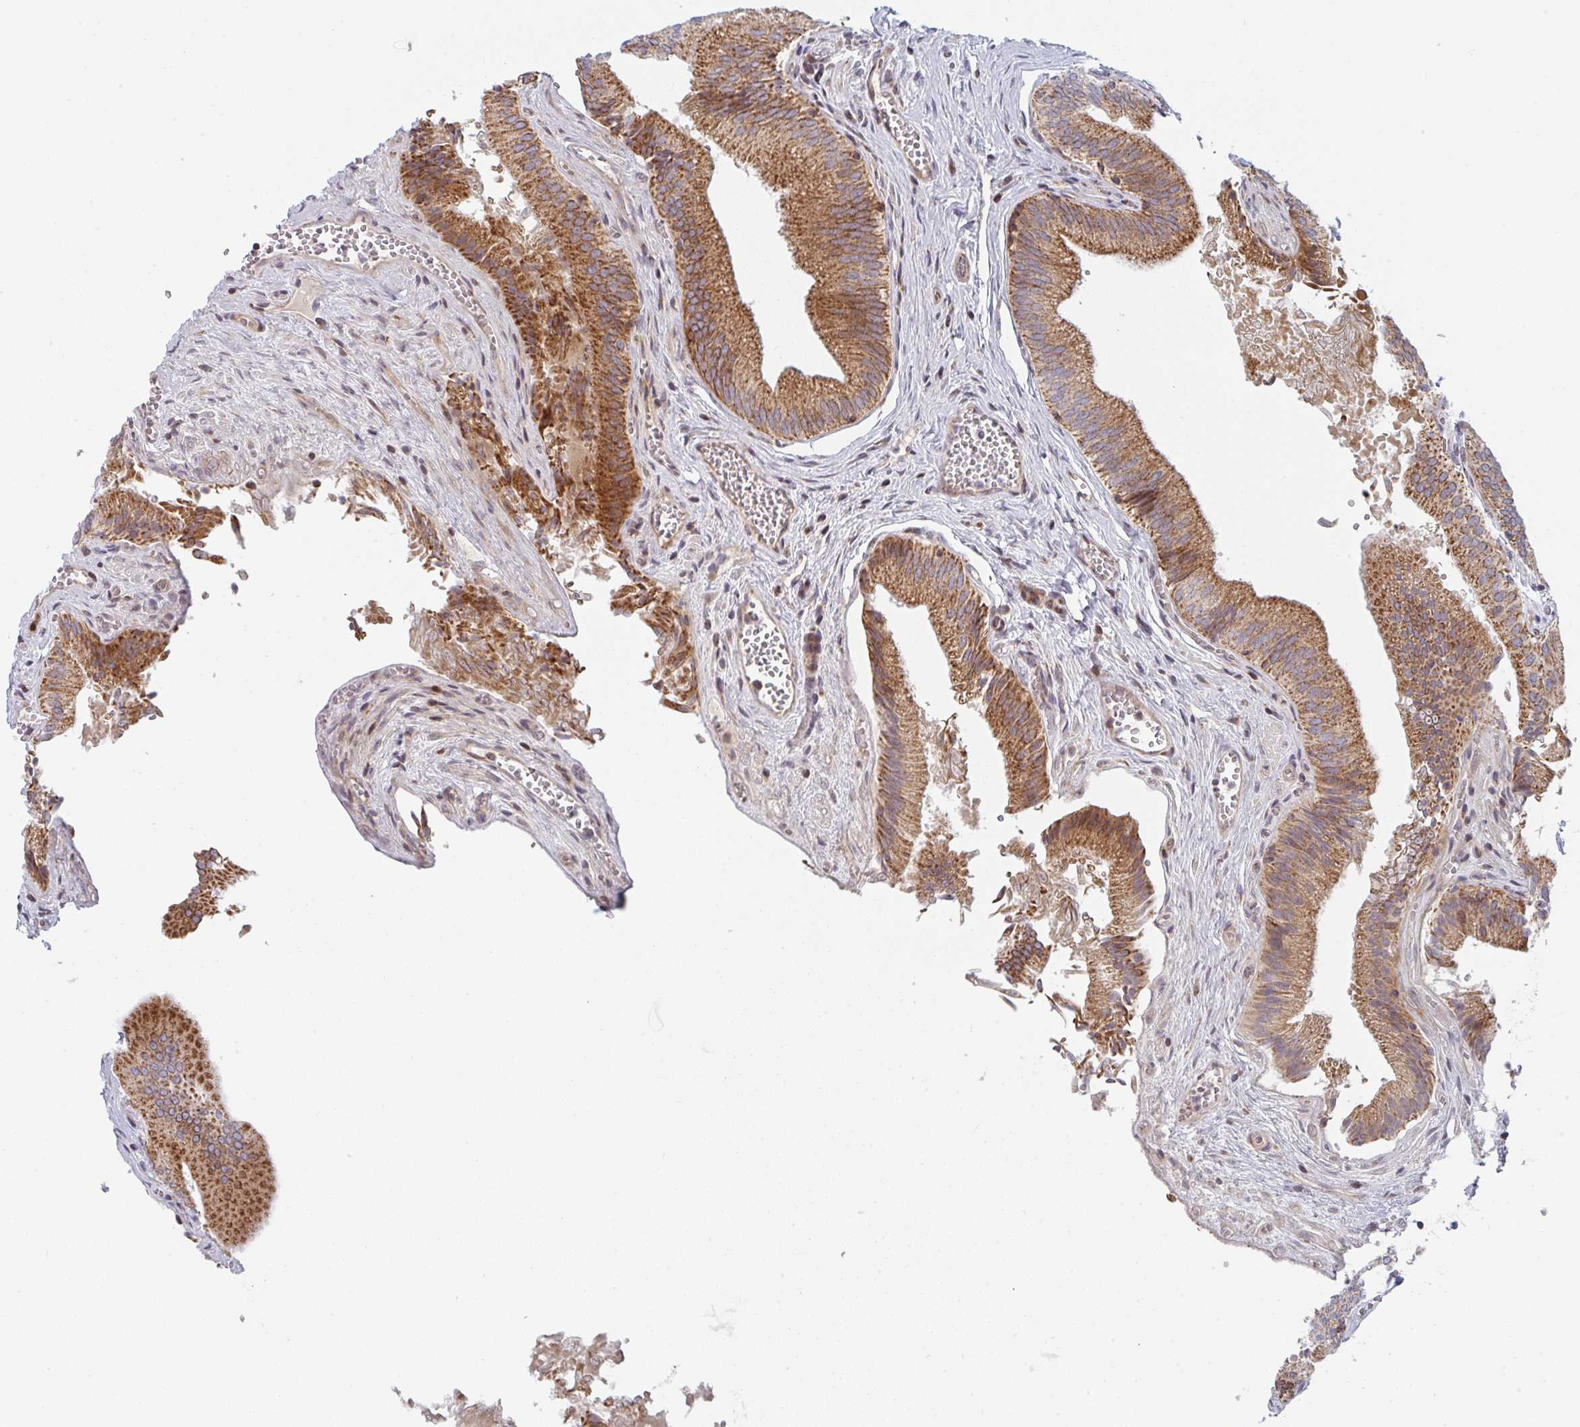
{"staining": {"intensity": "strong", "quantity": ">75%", "location": "cytoplasmic/membranous"}, "tissue": "gallbladder", "cell_type": "Glandular cells", "image_type": "normal", "snomed": [{"axis": "morphology", "description": "Normal tissue, NOS"}, {"axis": "topography", "description": "Gallbladder"}], "caption": "This histopathology image shows immunohistochemistry (IHC) staining of unremarkable human gallbladder, with high strong cytoplasmic/membranous positivity in approximately >75% of glandular cells.", "gene": "PRKCH", "patient": {"sex": "male", "age": 17}}